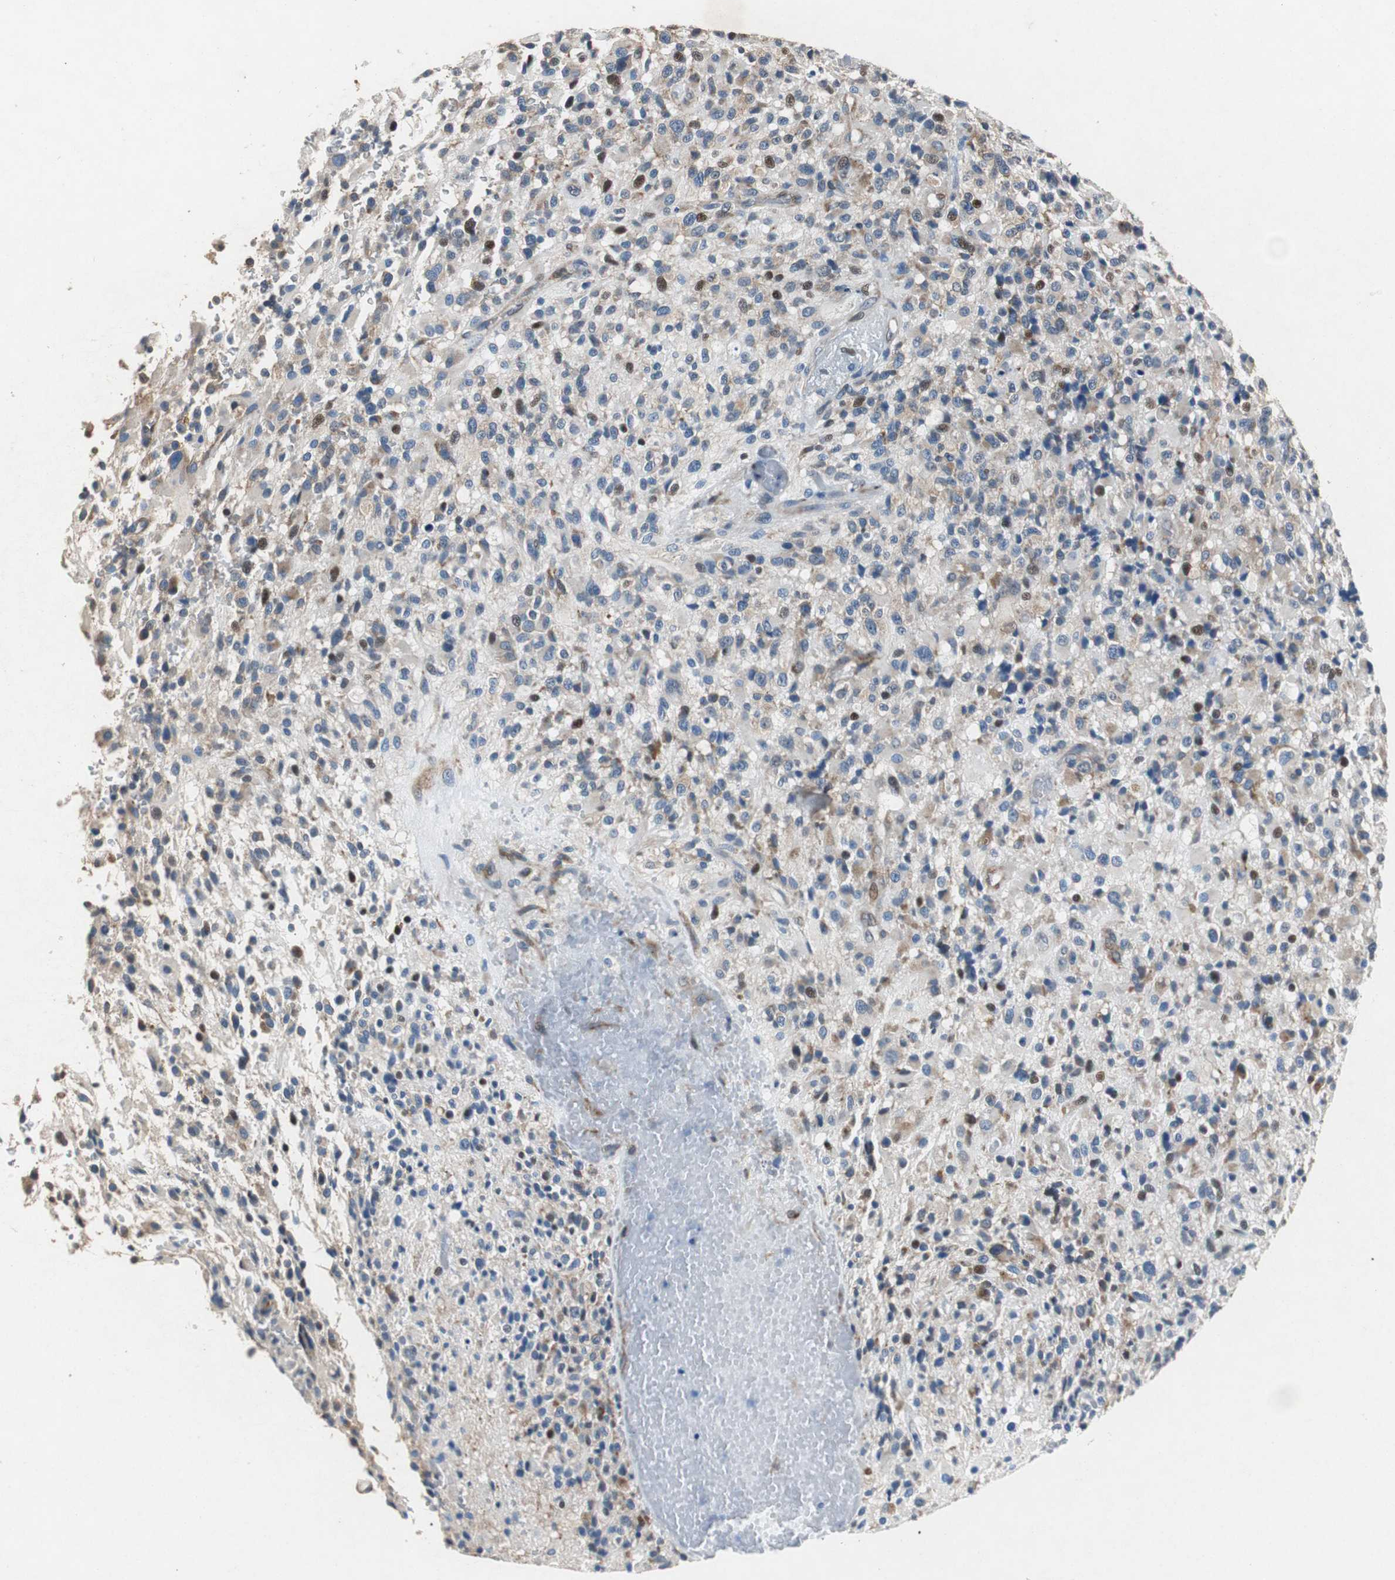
{"staining": {"intensity": "moderate", "quantity": "25%-75%", "location": "cytoplasmic/membranous,nuclear"}, "tissue": "glioma", "cell_type": "Tumor cells", "image_type": "cancer", "snomed": [{"axis": "morphology", "description": "Glioma, malignant, High grade"}, {"axis": "topography", "description": "Brain"}], "caption": "A brown stain shows moderate cytoplasmic/membranous and nuclear staining of a protein in human glioma tumor cells.", "gene": "RPL35", "patient": {"sex": "male", "age": 71}}